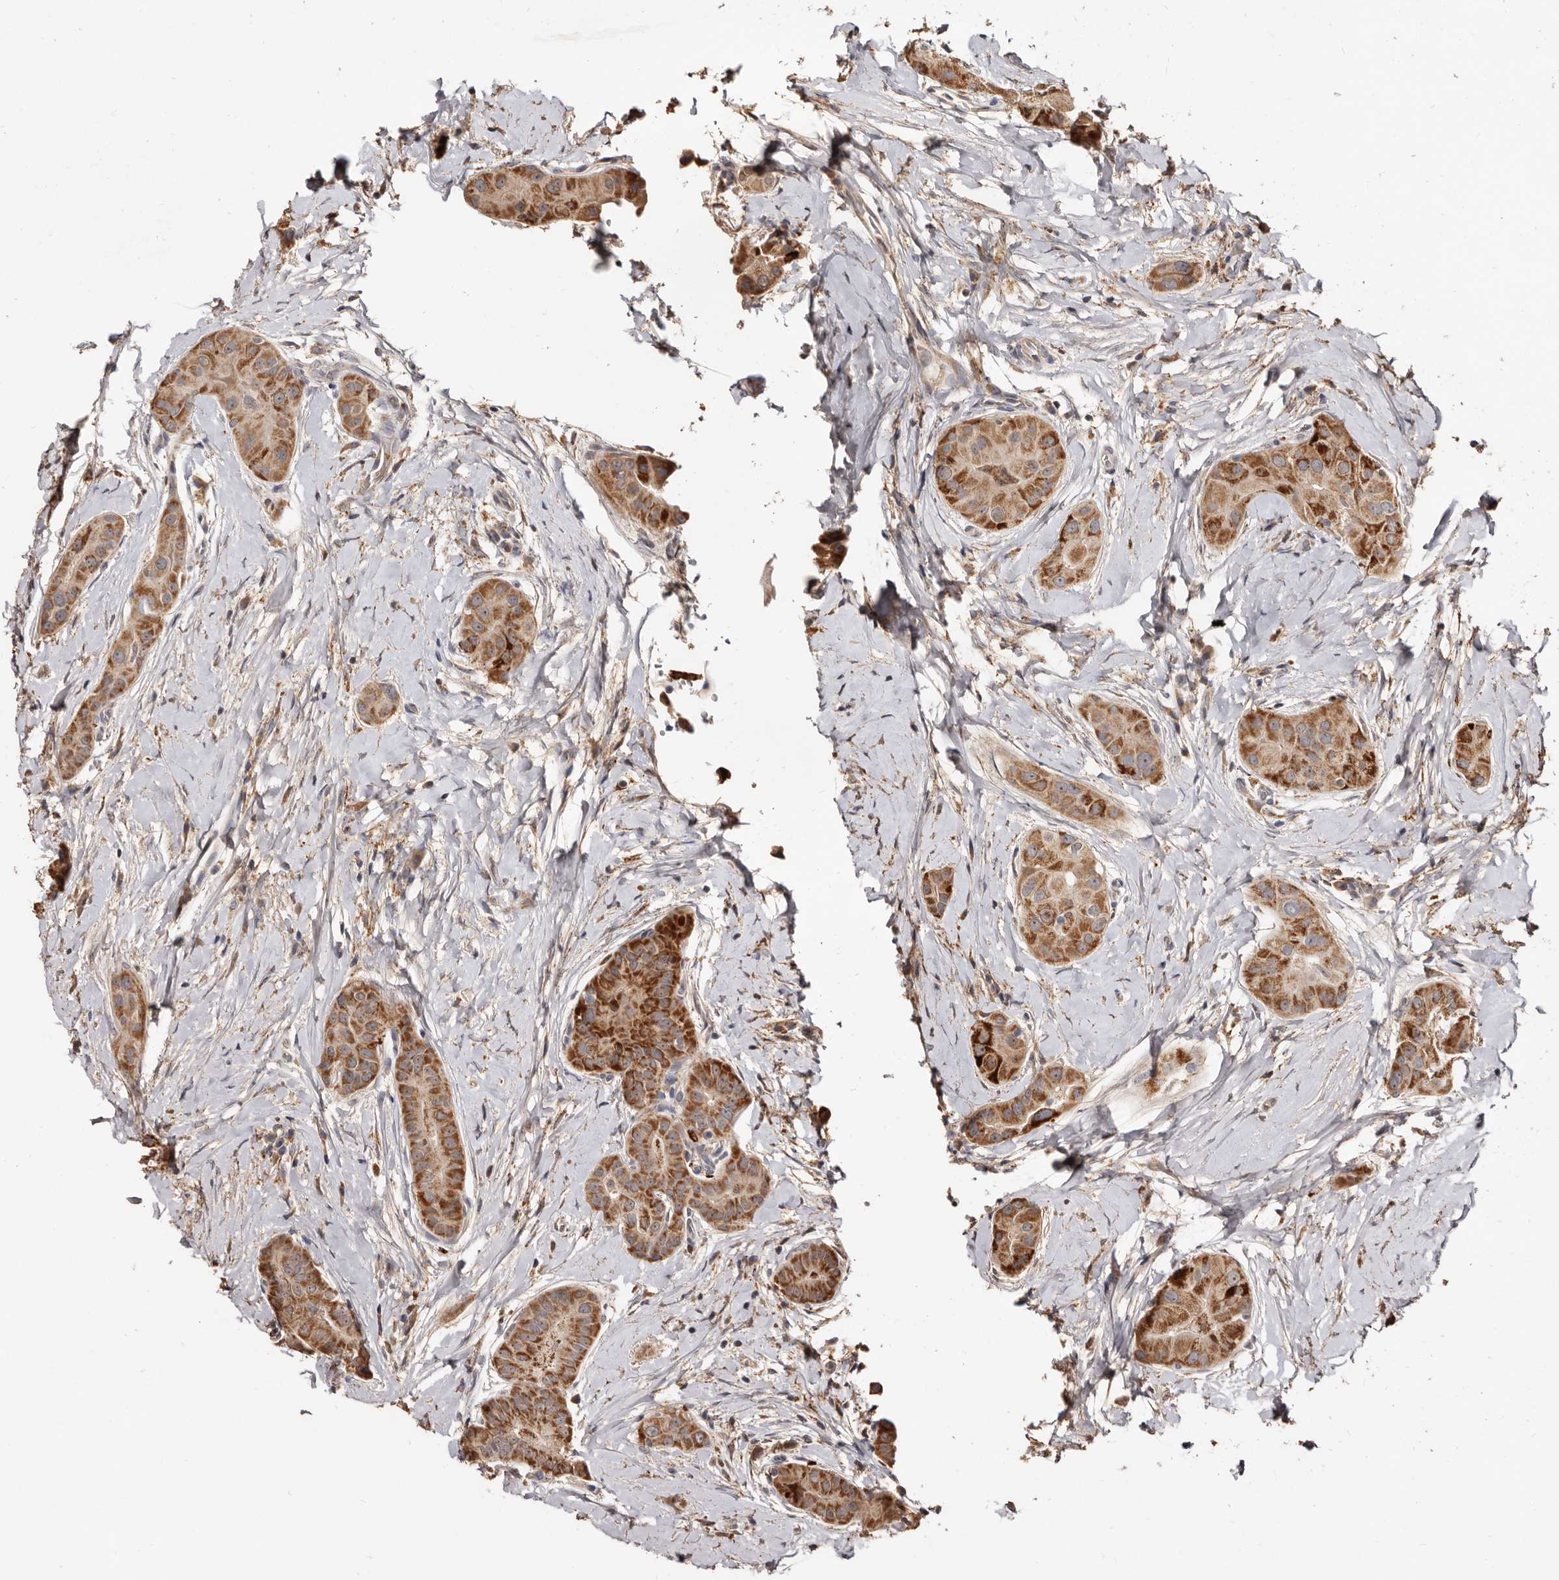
{"staining": {"intensity": "moderate", "quantity": ">75%", "location": "cytoplasmic/membranous"}, "tissue": "thyroid cancer", "cell_type": "Tumor cells", "image_type": "cancer", "snomed": [{"axis": "morphology", "description": "Papillary adenocarcinoma, NOS"}, {"axis": "topography", "description": "Thyroid gland"}], "caption": "Immunohistochemical staining of human thyroid cancer (papillary adenocarcinoma) exhibits moderate cytoplasmic/membranous protein staining in about >75% of tumor cells.", "gene": "AKAP7", "patient": {"sex": "male", "age": 33}}